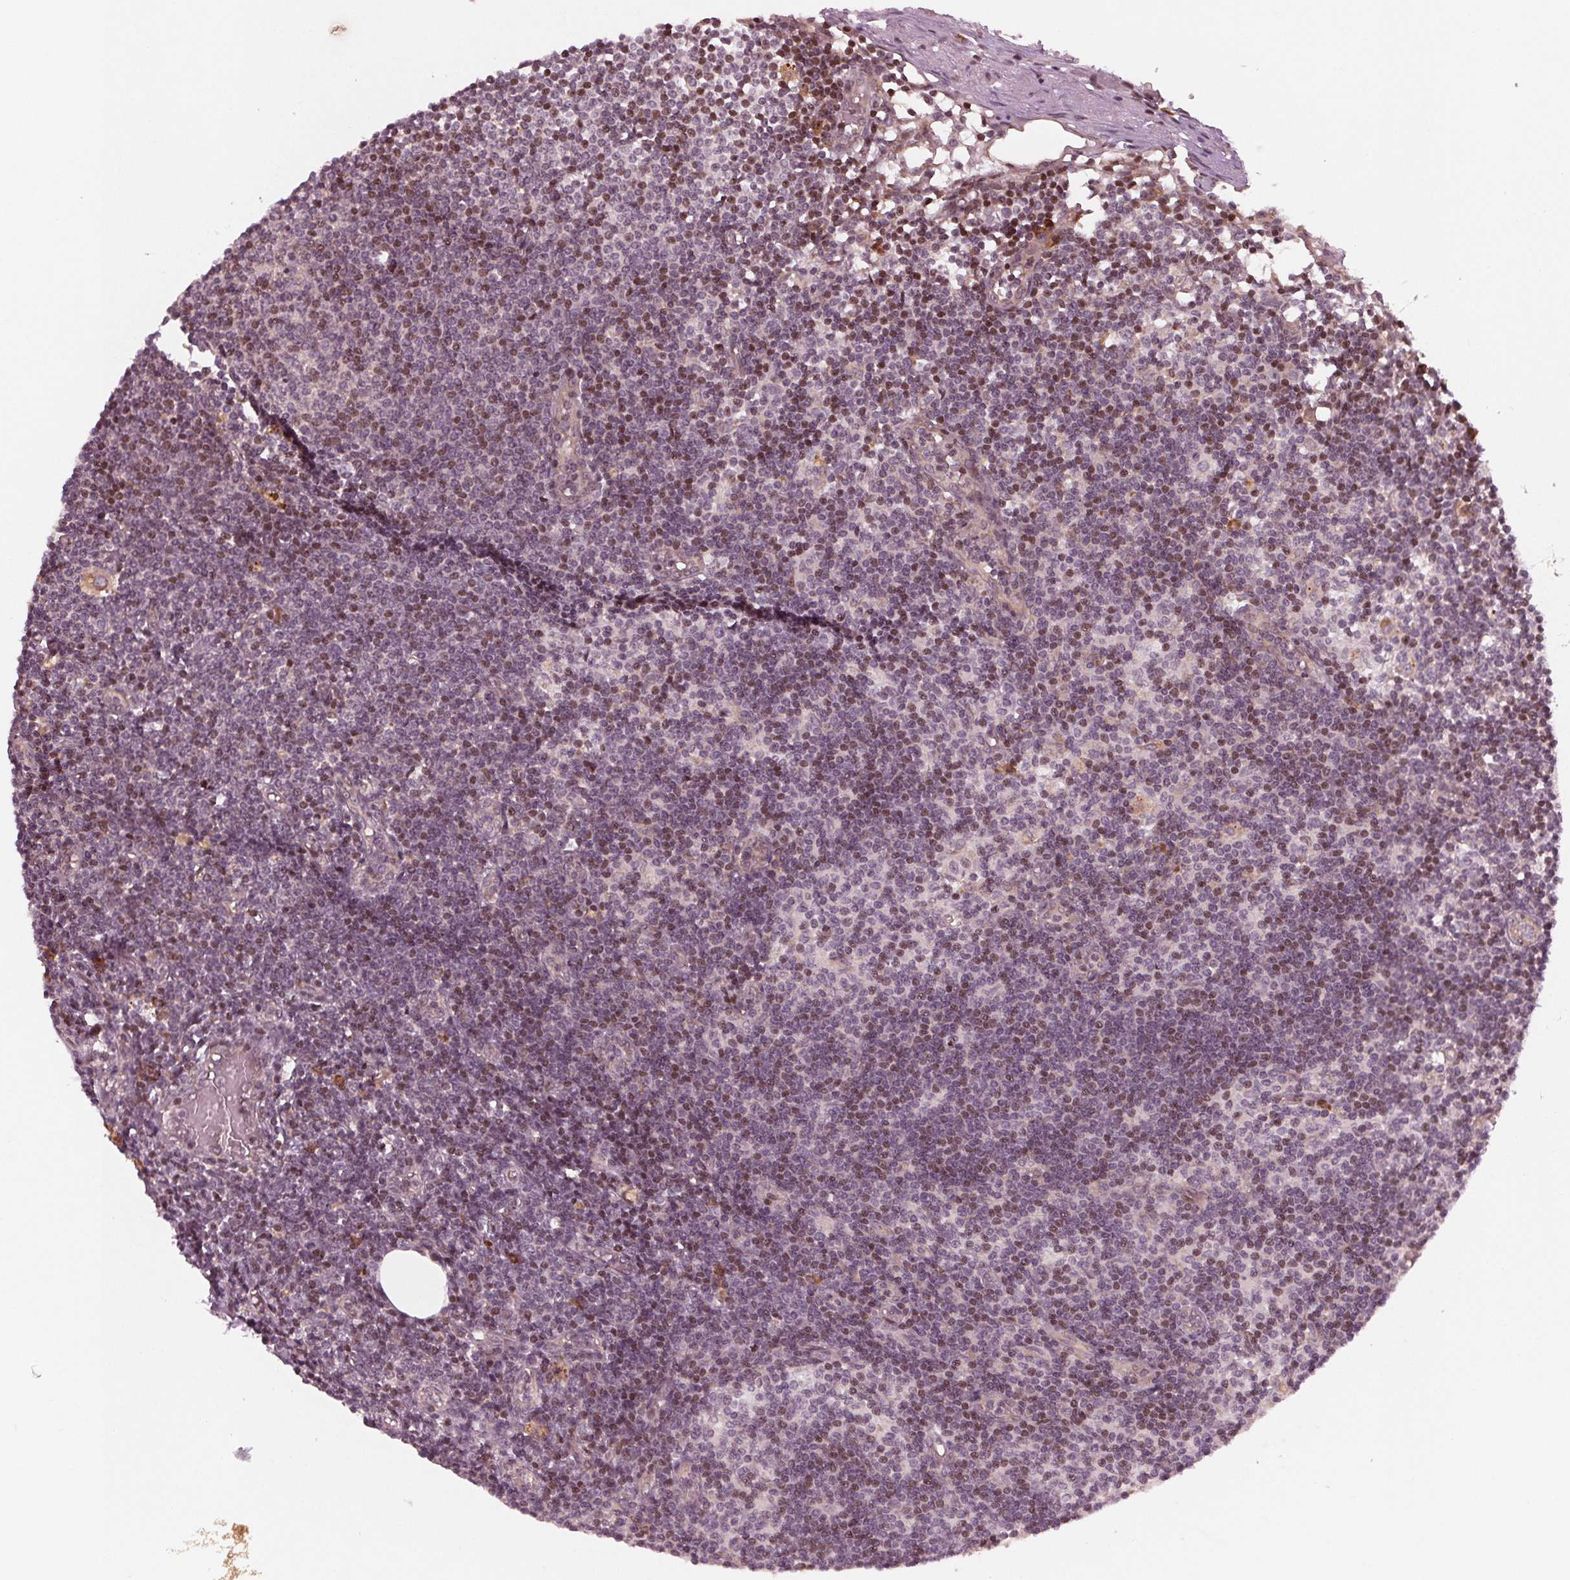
{"staining": {"intensity": "moderate", "quantity": "<25%", "location": "nuclear"}, "tissue": "lymph node", "cell_type": "Germinal center cells", "image_type": "normal", "snomed": [{"axis": "morphology", "description": "Normal tissue, NOS"}, {"axis": "topography", "description": "Lymph node"}], "caption": "The photomicrograph shows a brown stain indicating the presence of a protein in the nuclear of germinal center cells in lymph node. (Stains: DAB in brown, nuclei in blue, Microscopy: brightfield microscopy at high magnification).", "gene": "CMIP", "patient": {"sex": "female", "age": 69}}